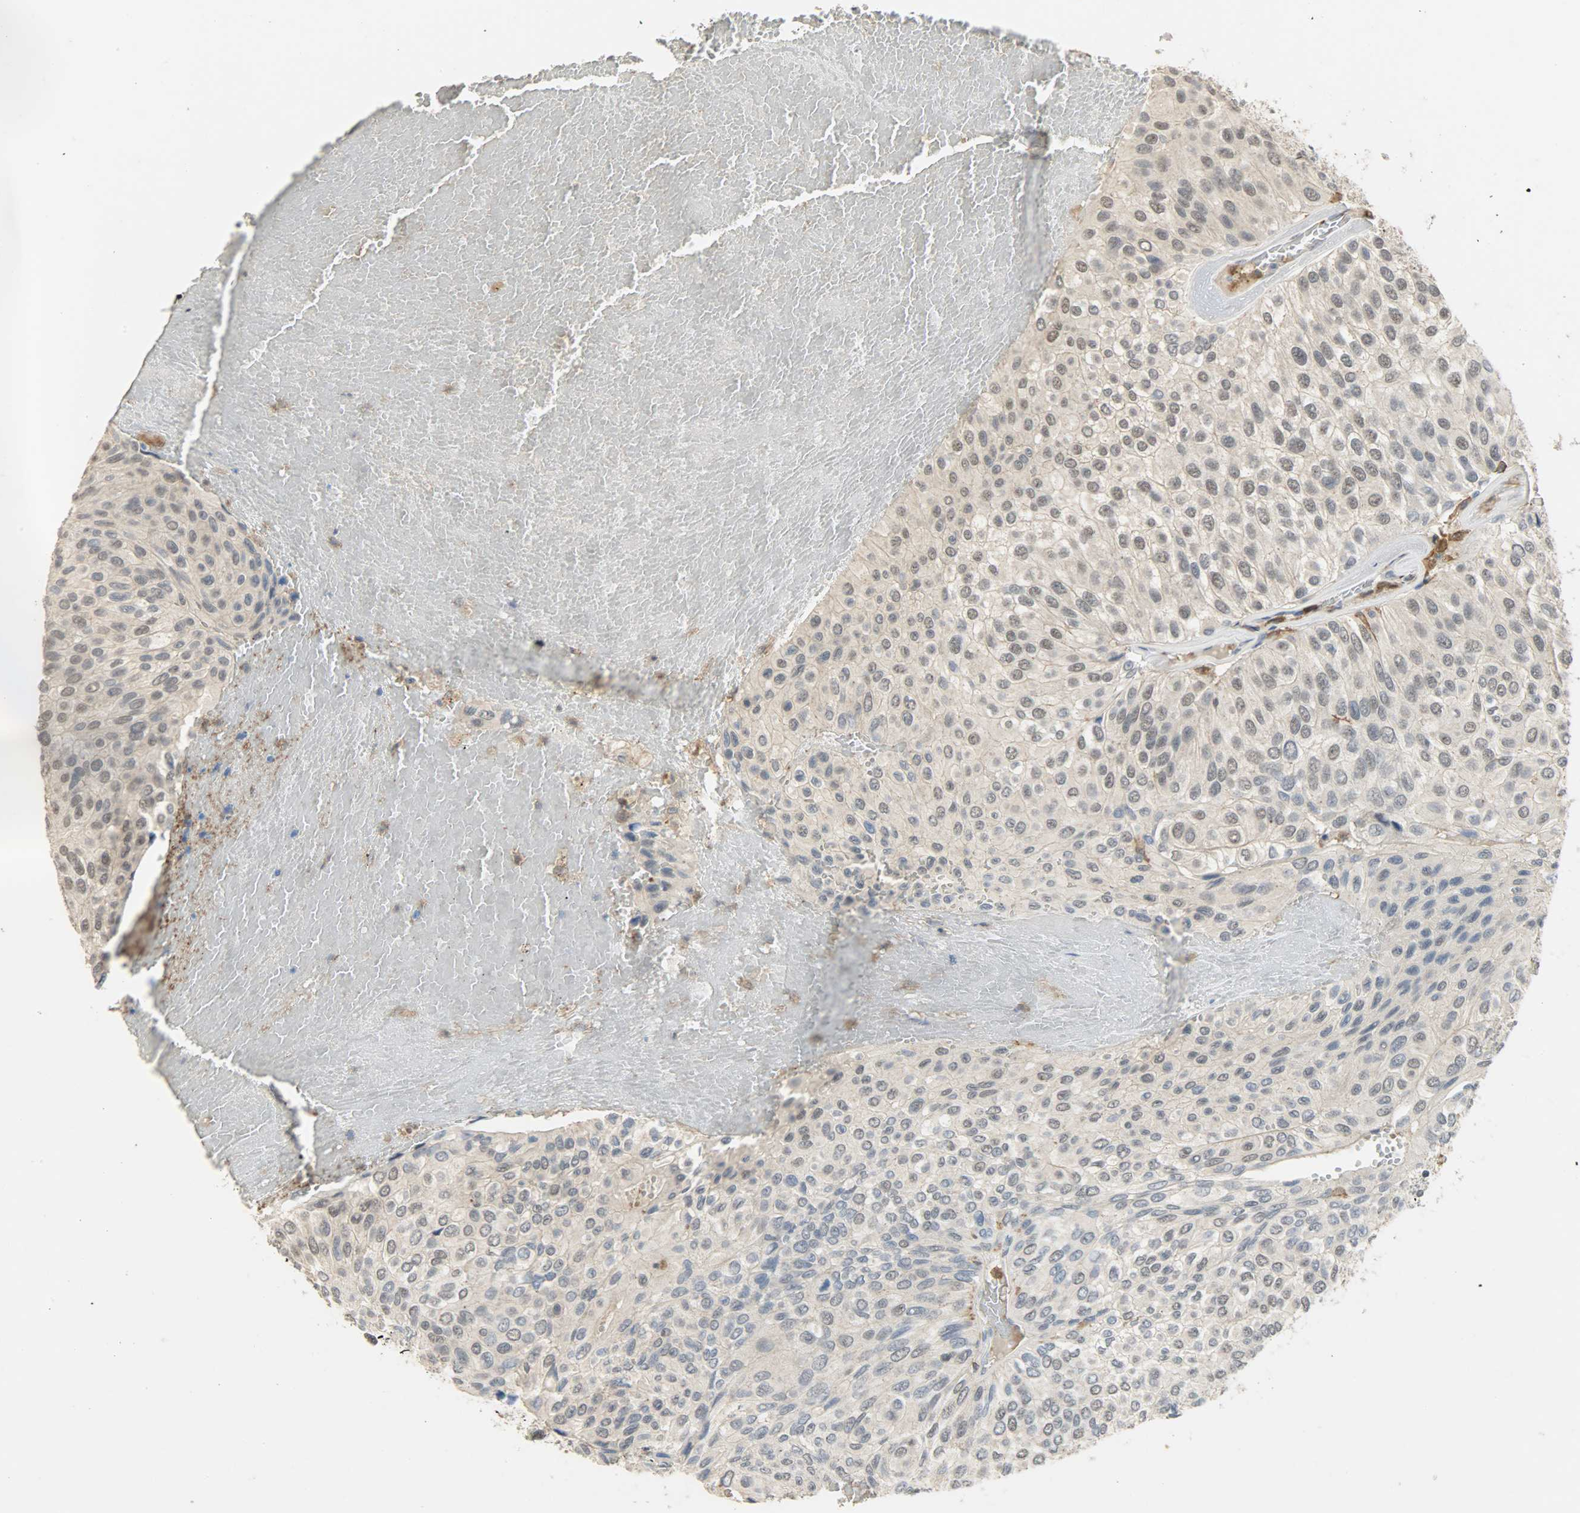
{"staining": {"intensity": "negative", "quantity": "none", "location": "none"}, "tissue": "urothelial cancer", "cell_type": "Tumor cells", "image_type": "cancer", "snomed": [{"axis": "morphology", "description": "Urothelial carcinoma, High grade"}, {"axis": "topography", "description": "Urinary bladder"}], "caption": "Urothelial carcinoma (high-grade) stained for a protein using IHC demonstrates no staining tumor cells.", "gene": "SKAP2", "patient": {"sex": "male", "age": 66}}